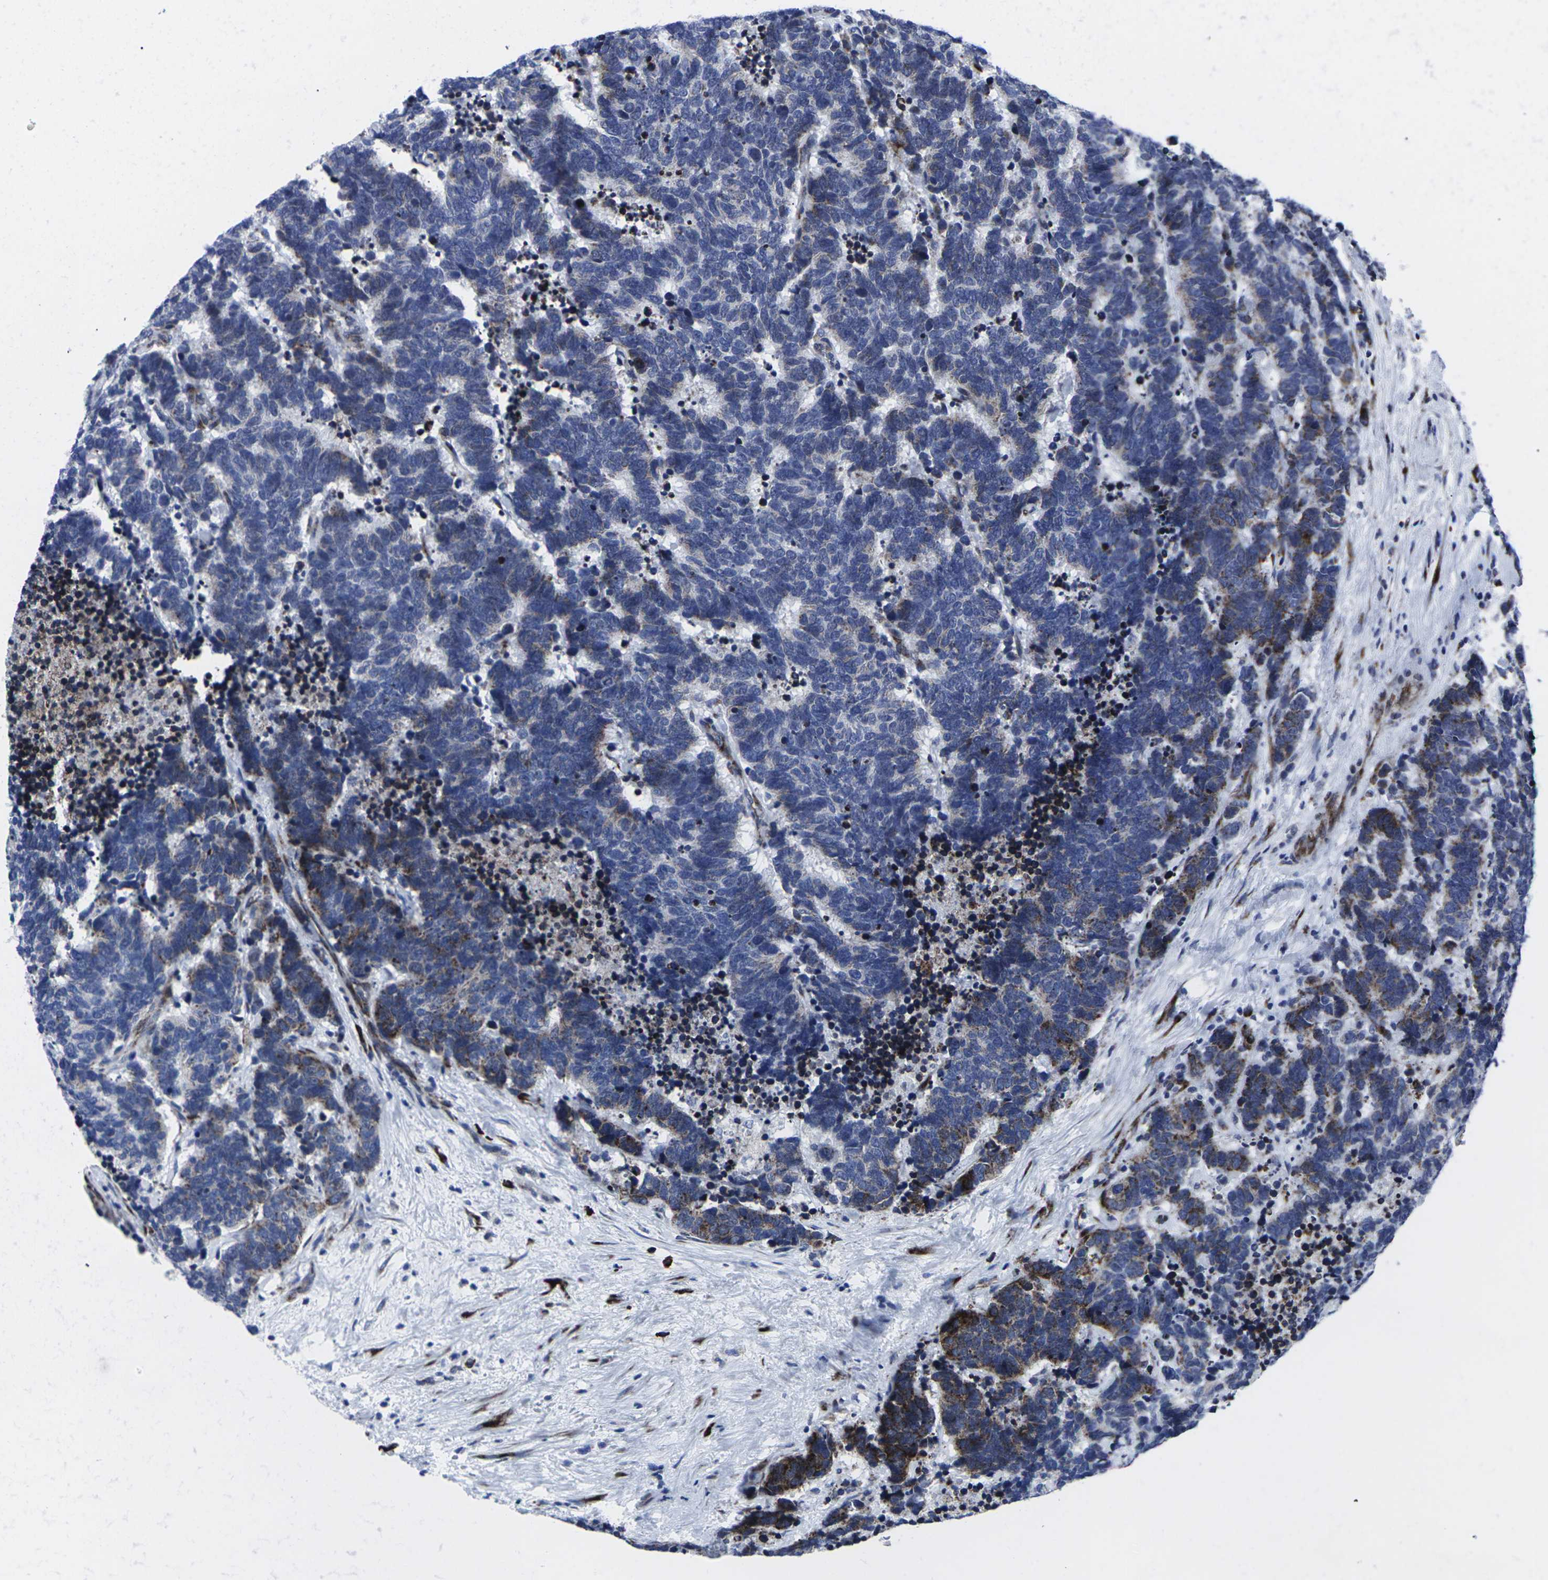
{"staining": {"intensity": "strong", "quantity": "<25%", "location": "cytoplasmic/membranous"}, "tissue": "carcinoid", "cell_type": "Tumor cells", "image_type": "cancer", "snomed": [{"axis": "morphology", "description": "Carcinoma, NOS"}, {"axis": "morphology", "description": "Carcinoid, malignant, NOS"}, {"axis": "topography", "description": "Urinary bladder"}], "caption": "This histopathology image reveals immunohistochemistry staining of human carcinoma, with medium strong cytoplasmic/membranous positivity in about <25% of tumor cells.", "gene": "RPN1", "patient": {"sex": "male", "age": 57}}